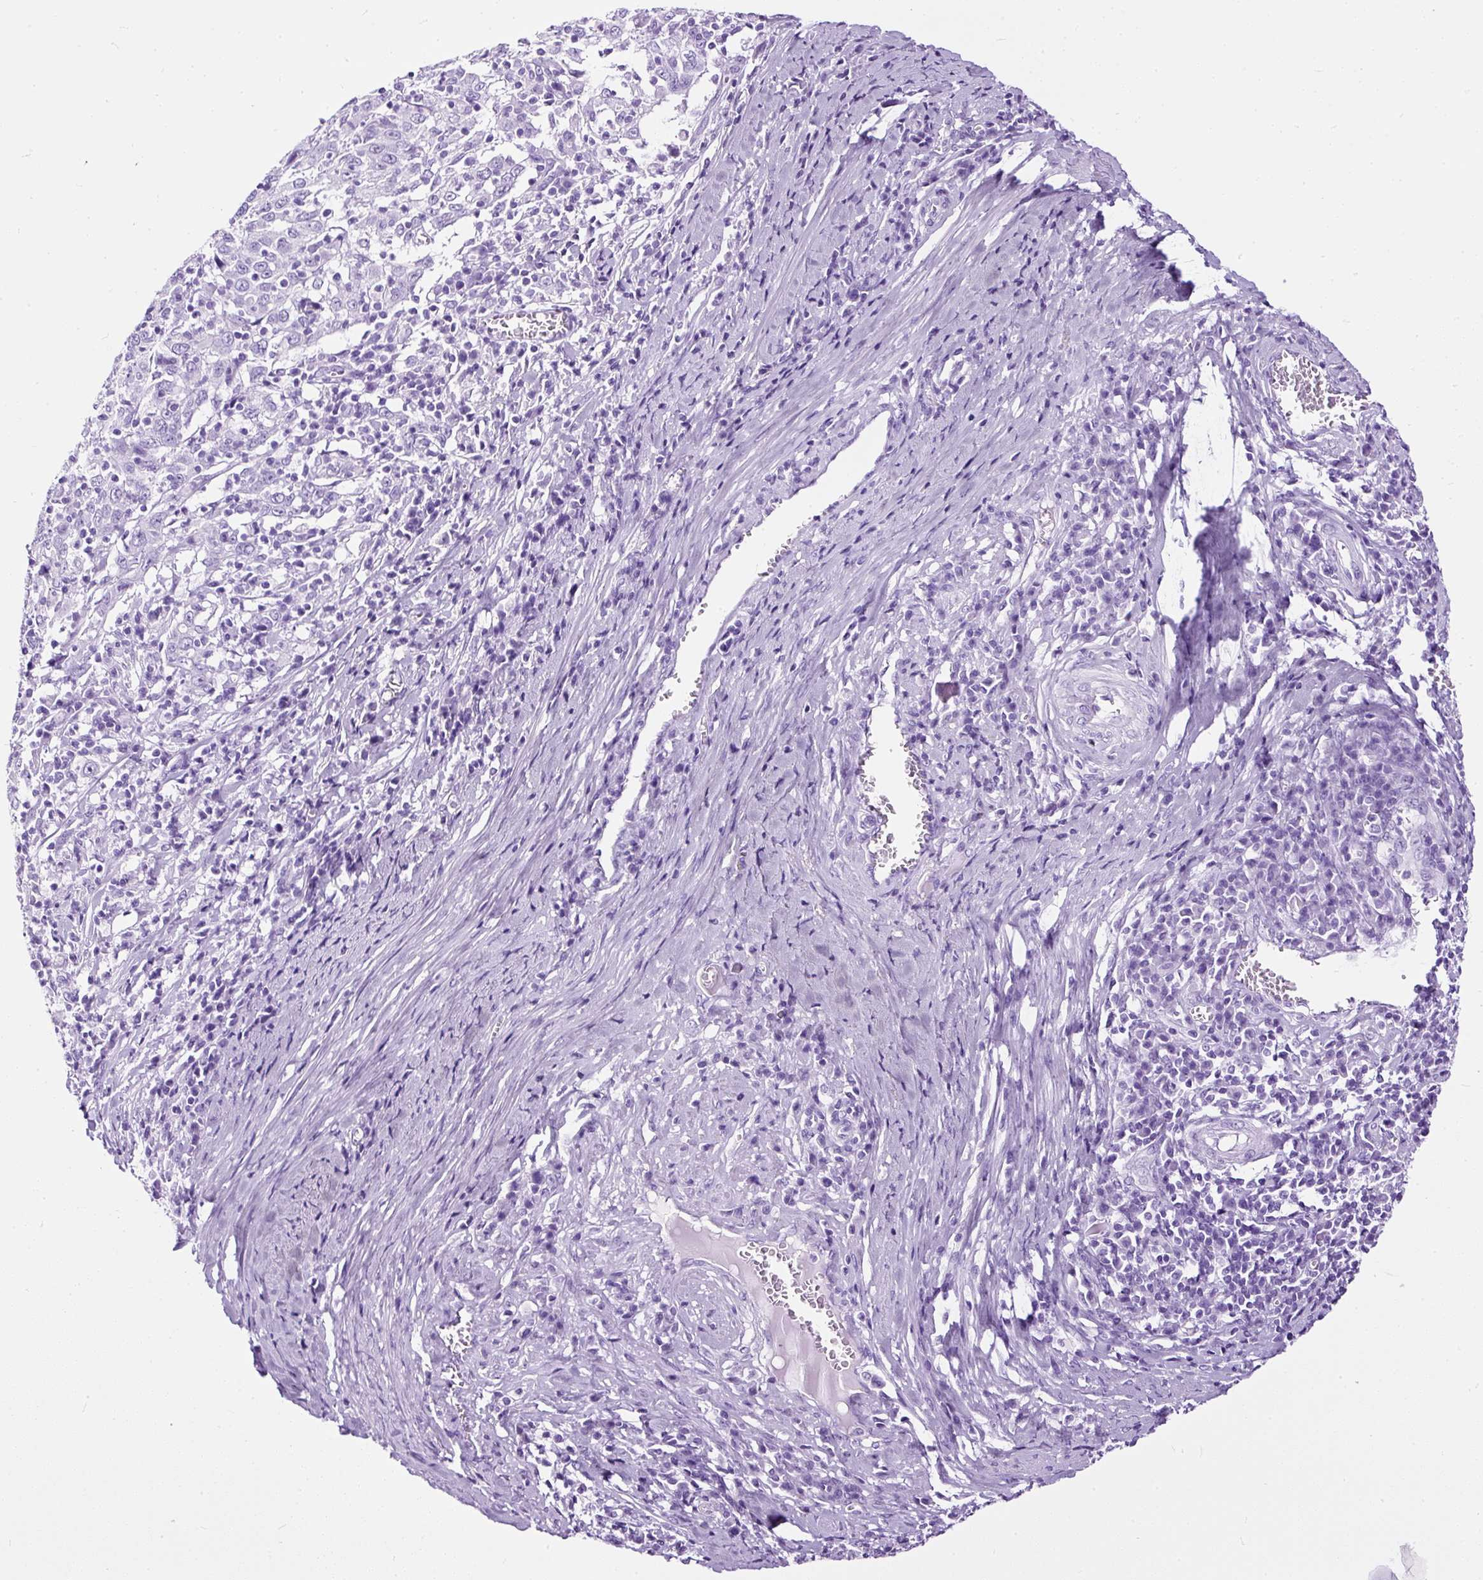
{"staining": {"intensity": "negative", "quantity": "none", "location": "none"}, "tissue": "cervical cancer", "cell_type": "Tumor cells", "image_type": "cancer", "snomed": [{"axis": "morphology", "description": "Squamous cell carcinoma, NOS"}, {"axis": "topography", "description": "Cervix"}], "caption": "An immunohistochemistry photomicrograph of squamous cell carcinoma (cervical) is shown. There is no staining in tumor cells of squamous cell carcinoma (cervical).", "gene": "NTS", "patient": {"sex": "female", "age": 46}}